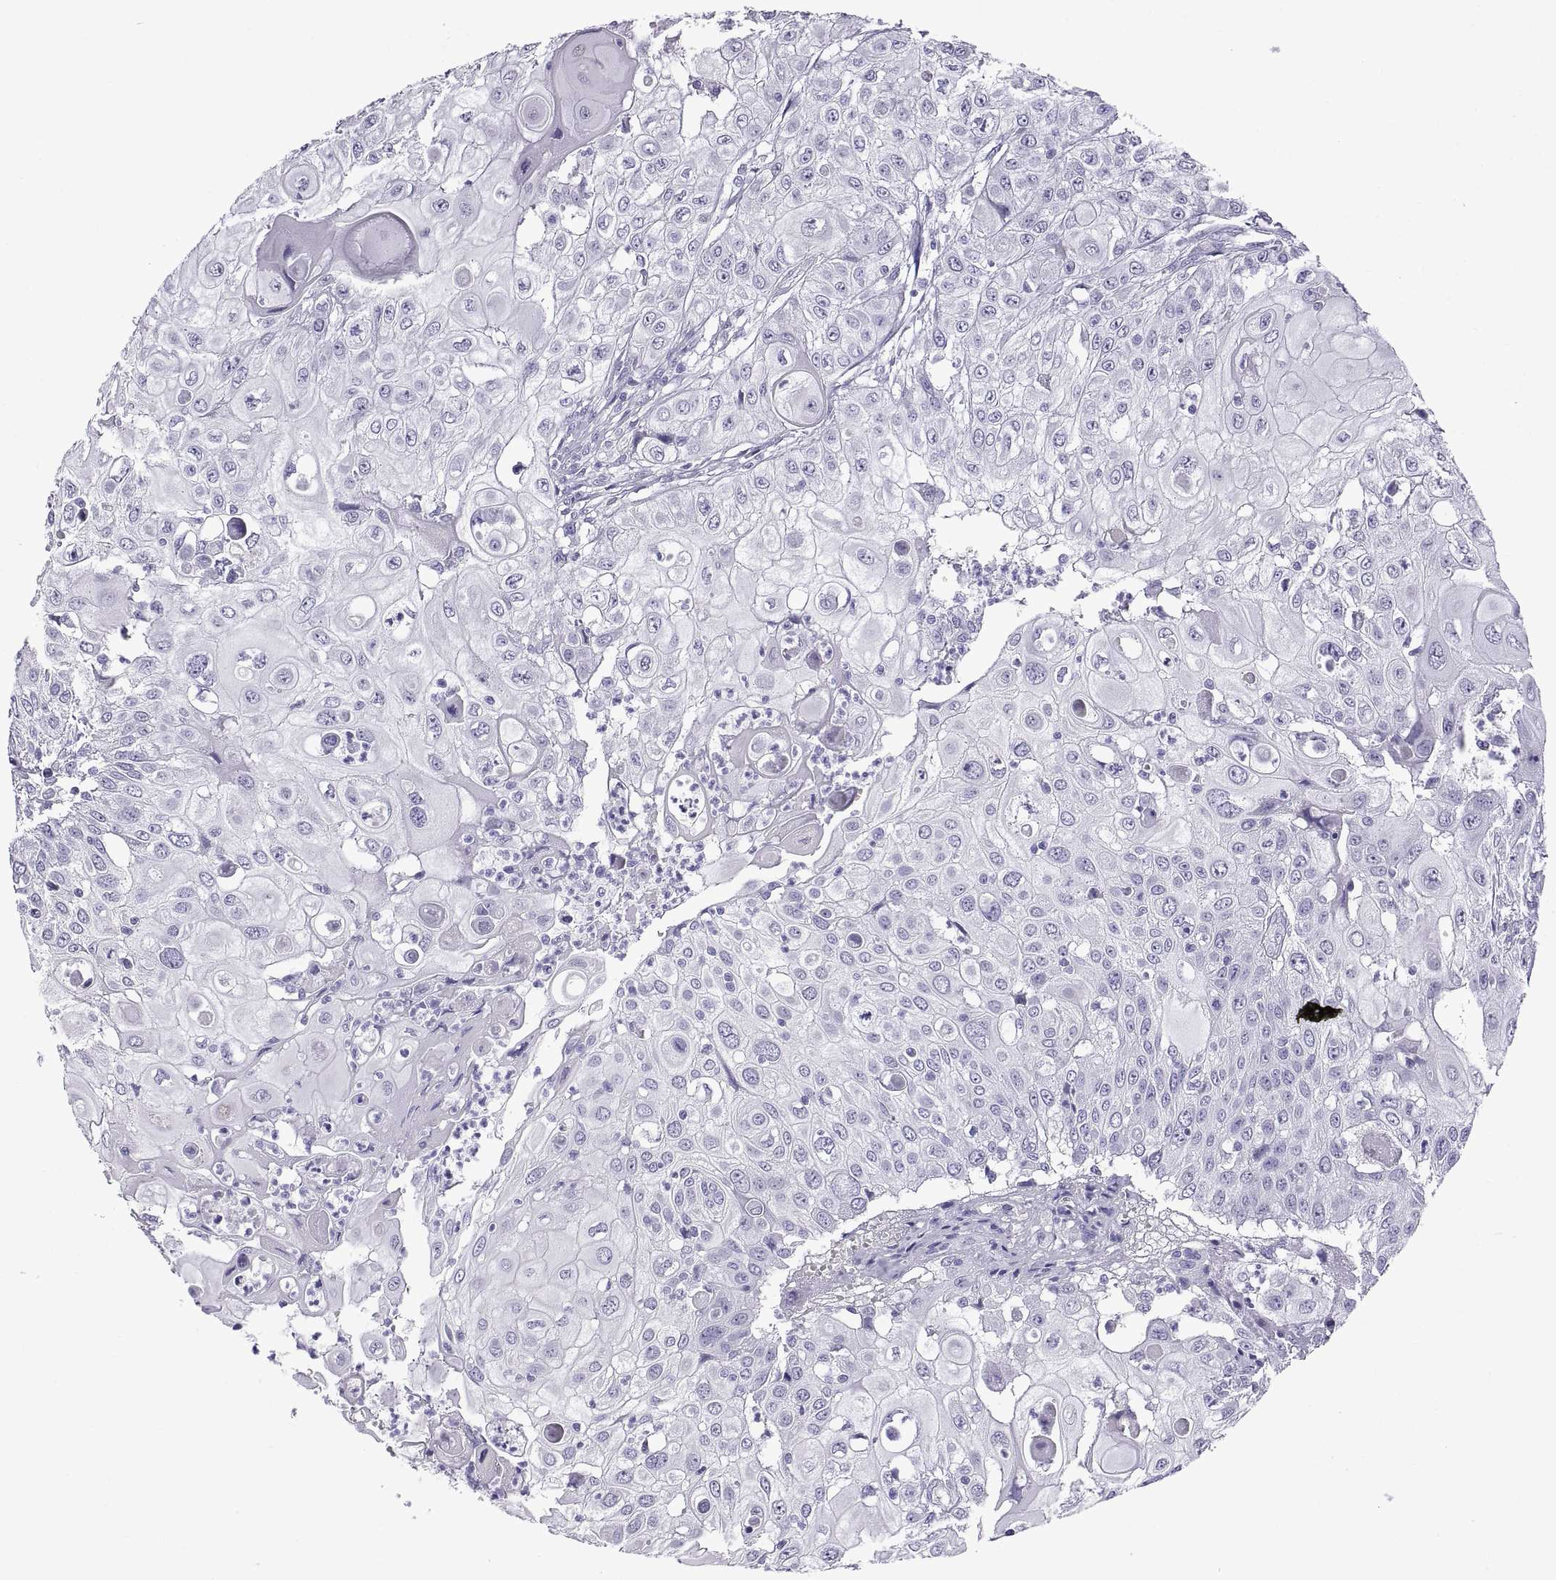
{"staining": {"intensity": "negative", "quantity": "none", "location": "none"}, "tissue": "urothelial cancer", "cell_type": "Tumor cells", "image_type": "cancer", "snomed": [{"axis": "morphology", "description": "Urothelial carcinoma, High grade"}, {"axis": "topography", "description": "Urinary bladder"}], "caption": "The histopathology image shows no staining of tumor cells in urothelial cancer.", "gene": "SPDYE1", "patient": {"sex": "female", "age": 79}}